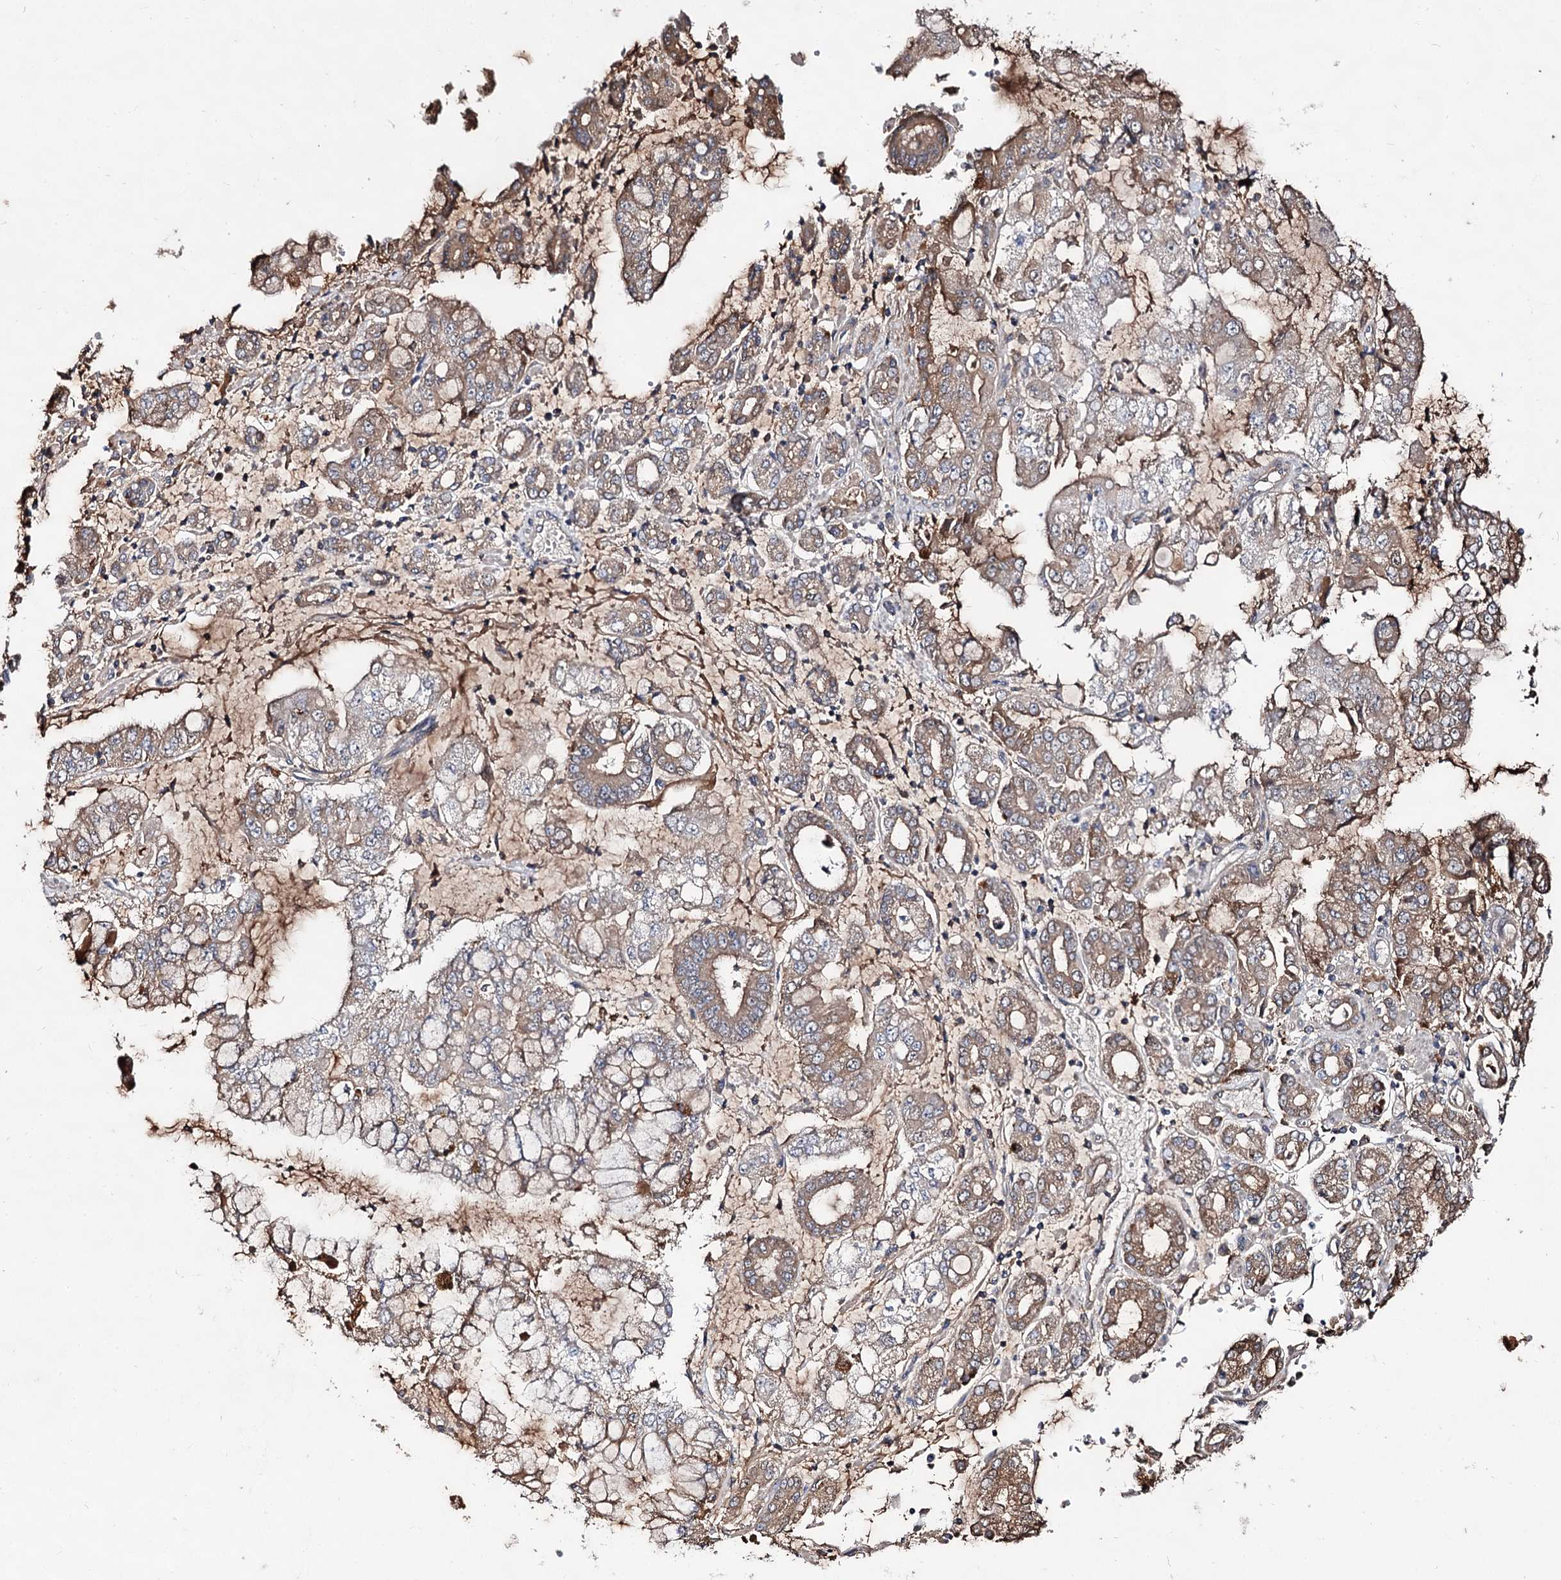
{"staining": {"intensity": "weak", "quantity": ">75%", "location": "cytoplasmic/membranous"}, "tissue": "stomach cancer", "cell_type": "Tumor cells", "image_type": "cancer", "snomed": [{"axis": "morphology", "description": "Adenocarcinoma, NOS"}, {"axis": "topography", "description": "Stomach"}], "caption": "Weak cytoplasmic/membranous protein expression is present in about >75% of tumor cells in stomach cancer (adenocarcinoma). (DAB IHC, brown staining for protein, blue staining for nuclei).", "gene": "ARFIP2", "patient": {"sex": "male", "age": 76}}